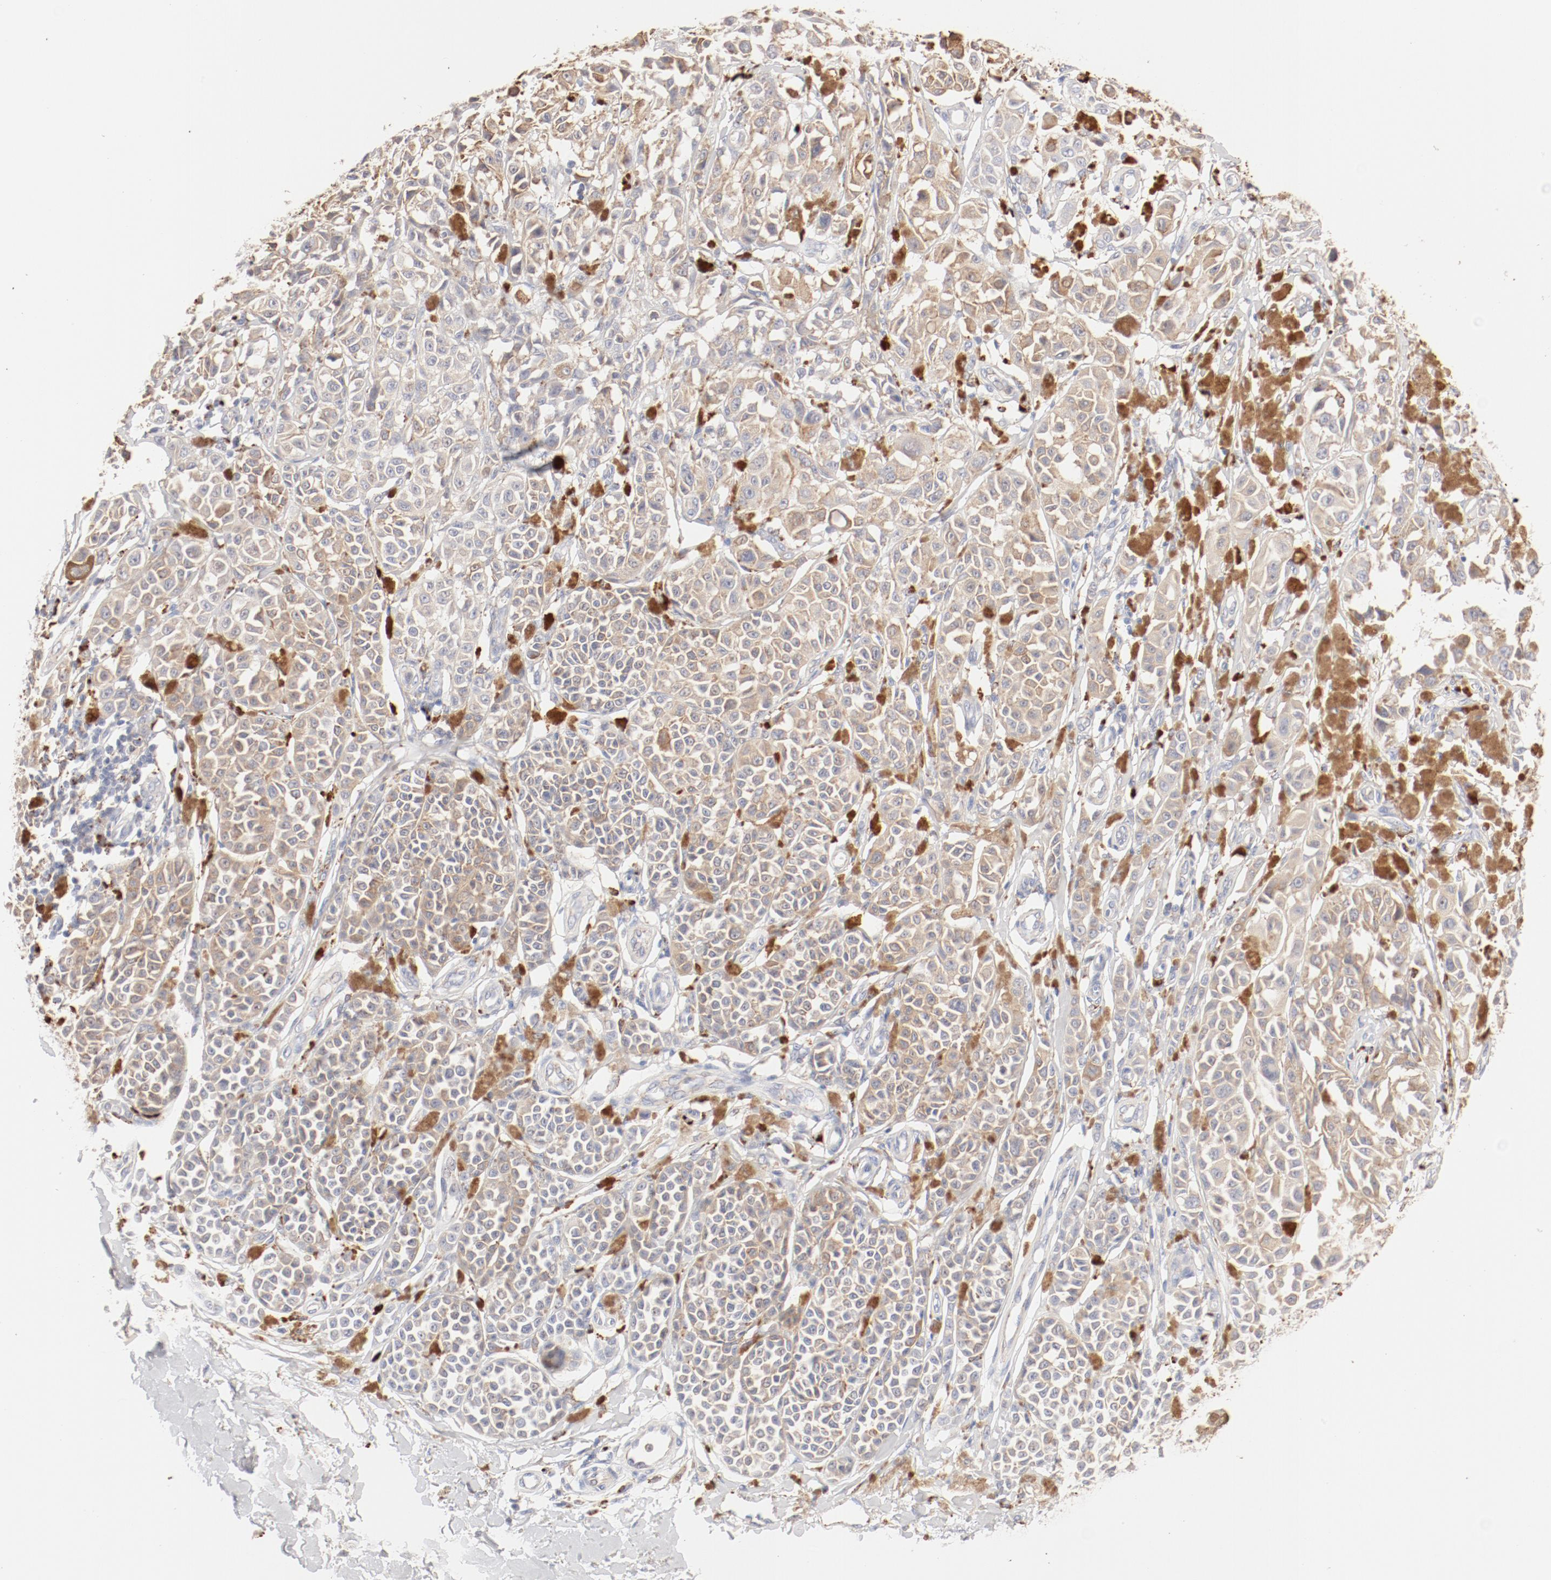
{"staining": {"intensity": "weak", "quantity": ">75%", "location": "cytoplasmic/membranous"}, "tissue": "melanoma", "cell_type": "Tumor cells", "image_type": "cancer", "snomed": [{"axis": "morphology", "description": "Malignant melanoma, NOS"}, {"axis": "topography", "description": "Skin"}], "caption": "The micrograph shows immunohistochemical staining of melanoma. There is weak cytoplasmic/membranous staining is seen in about >75% of tumor cells.", "gene": "CTSH", "patient": {"sex": "female", "age": 38}}